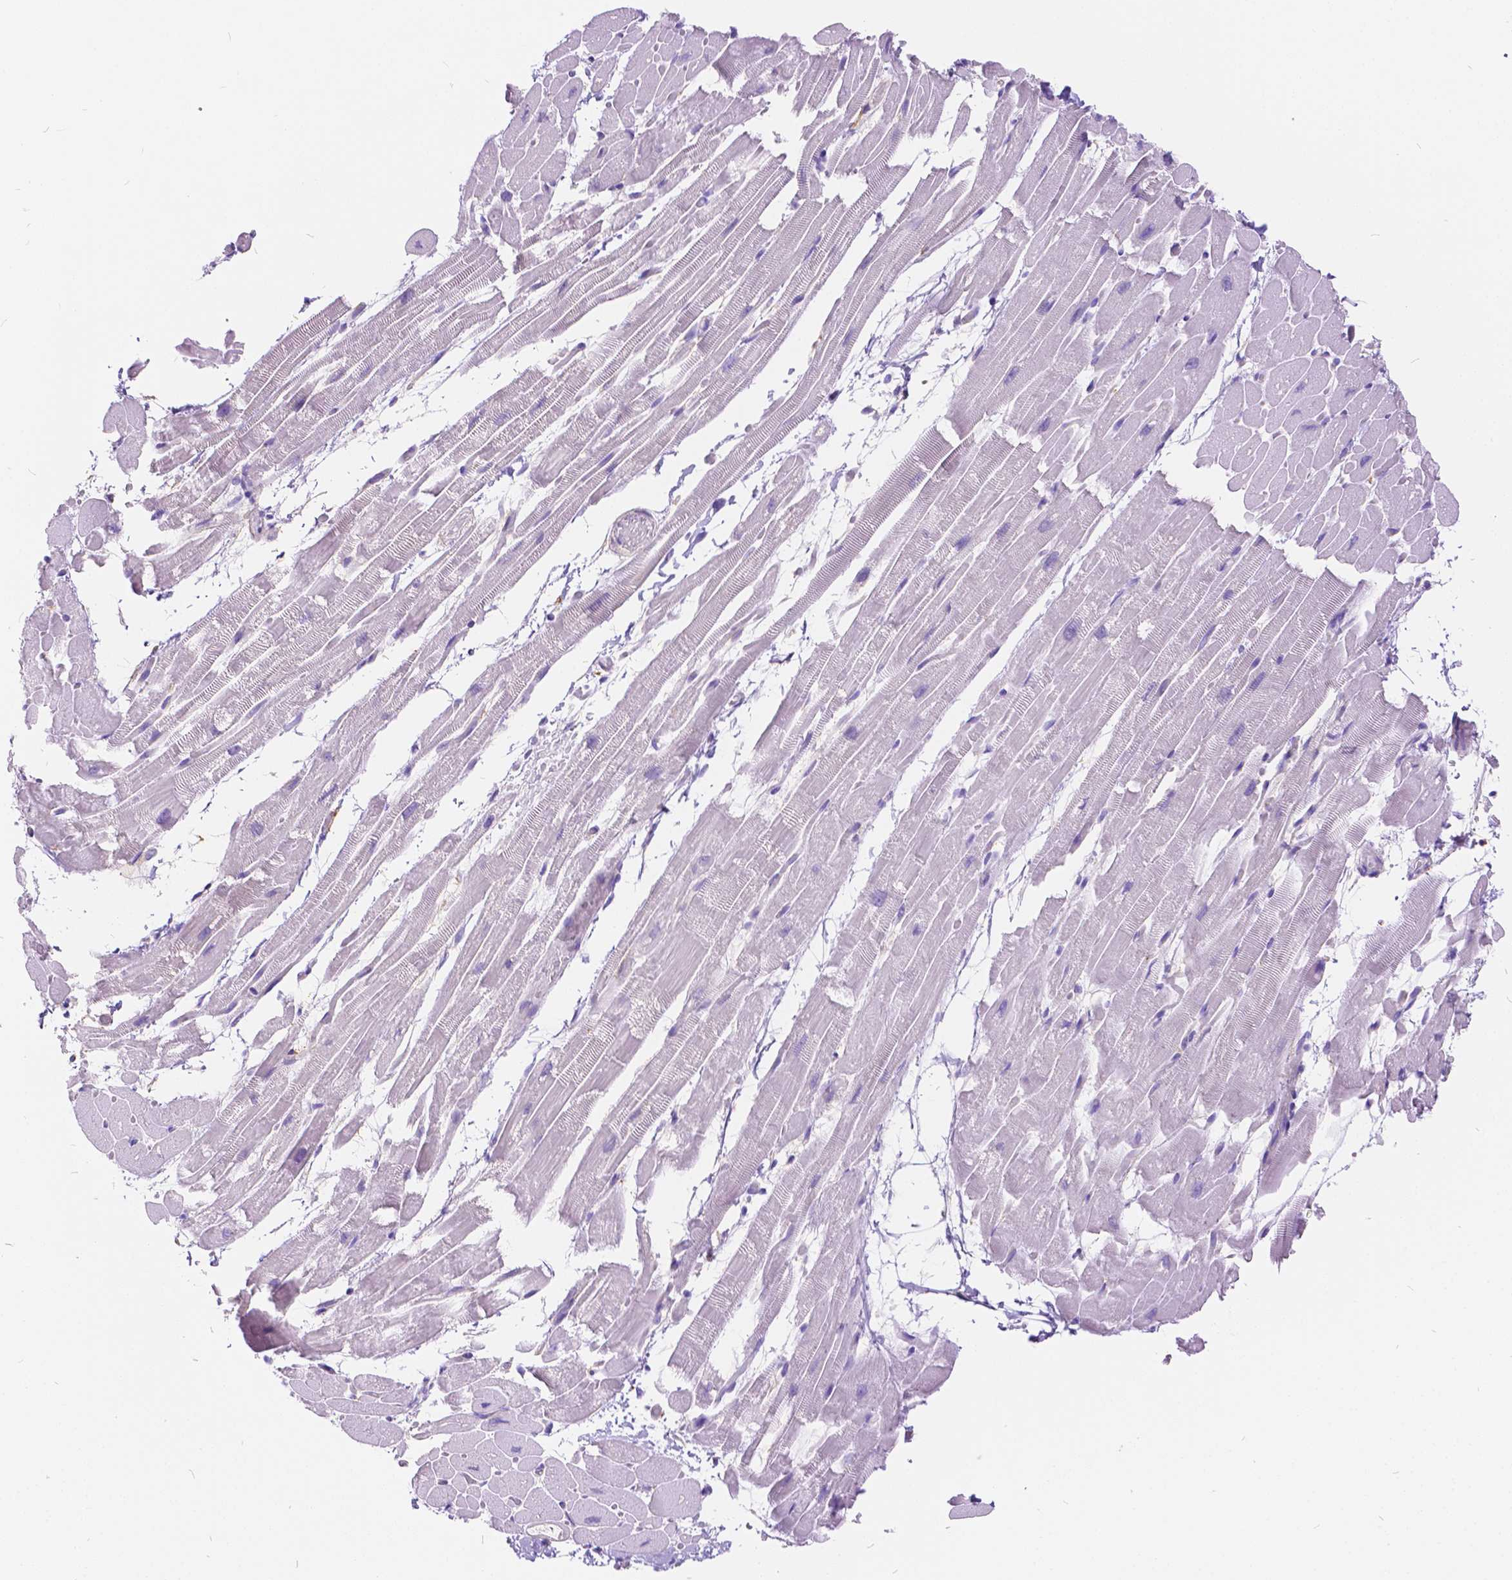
{"staining": {"intensity": "negative", "quantity": "none", "location": "none"}, "tissue": "heart muscle", "cell_type": "Cardiomyocytes", "image_type": "normal", "snomed": [{"axis": "morphology", "description": "Normal tissue, NOS"}, {"axis": "topography", "description": "Heart"}], "caption": "Benign heart muscle was stained to show a protein in brown. There is no significant staining in cardiomyocytes. (IHC, brightfield microscopy, high magnification).", "gene": "CHRM1", "patient": {"sex": "male", "age": 37}}